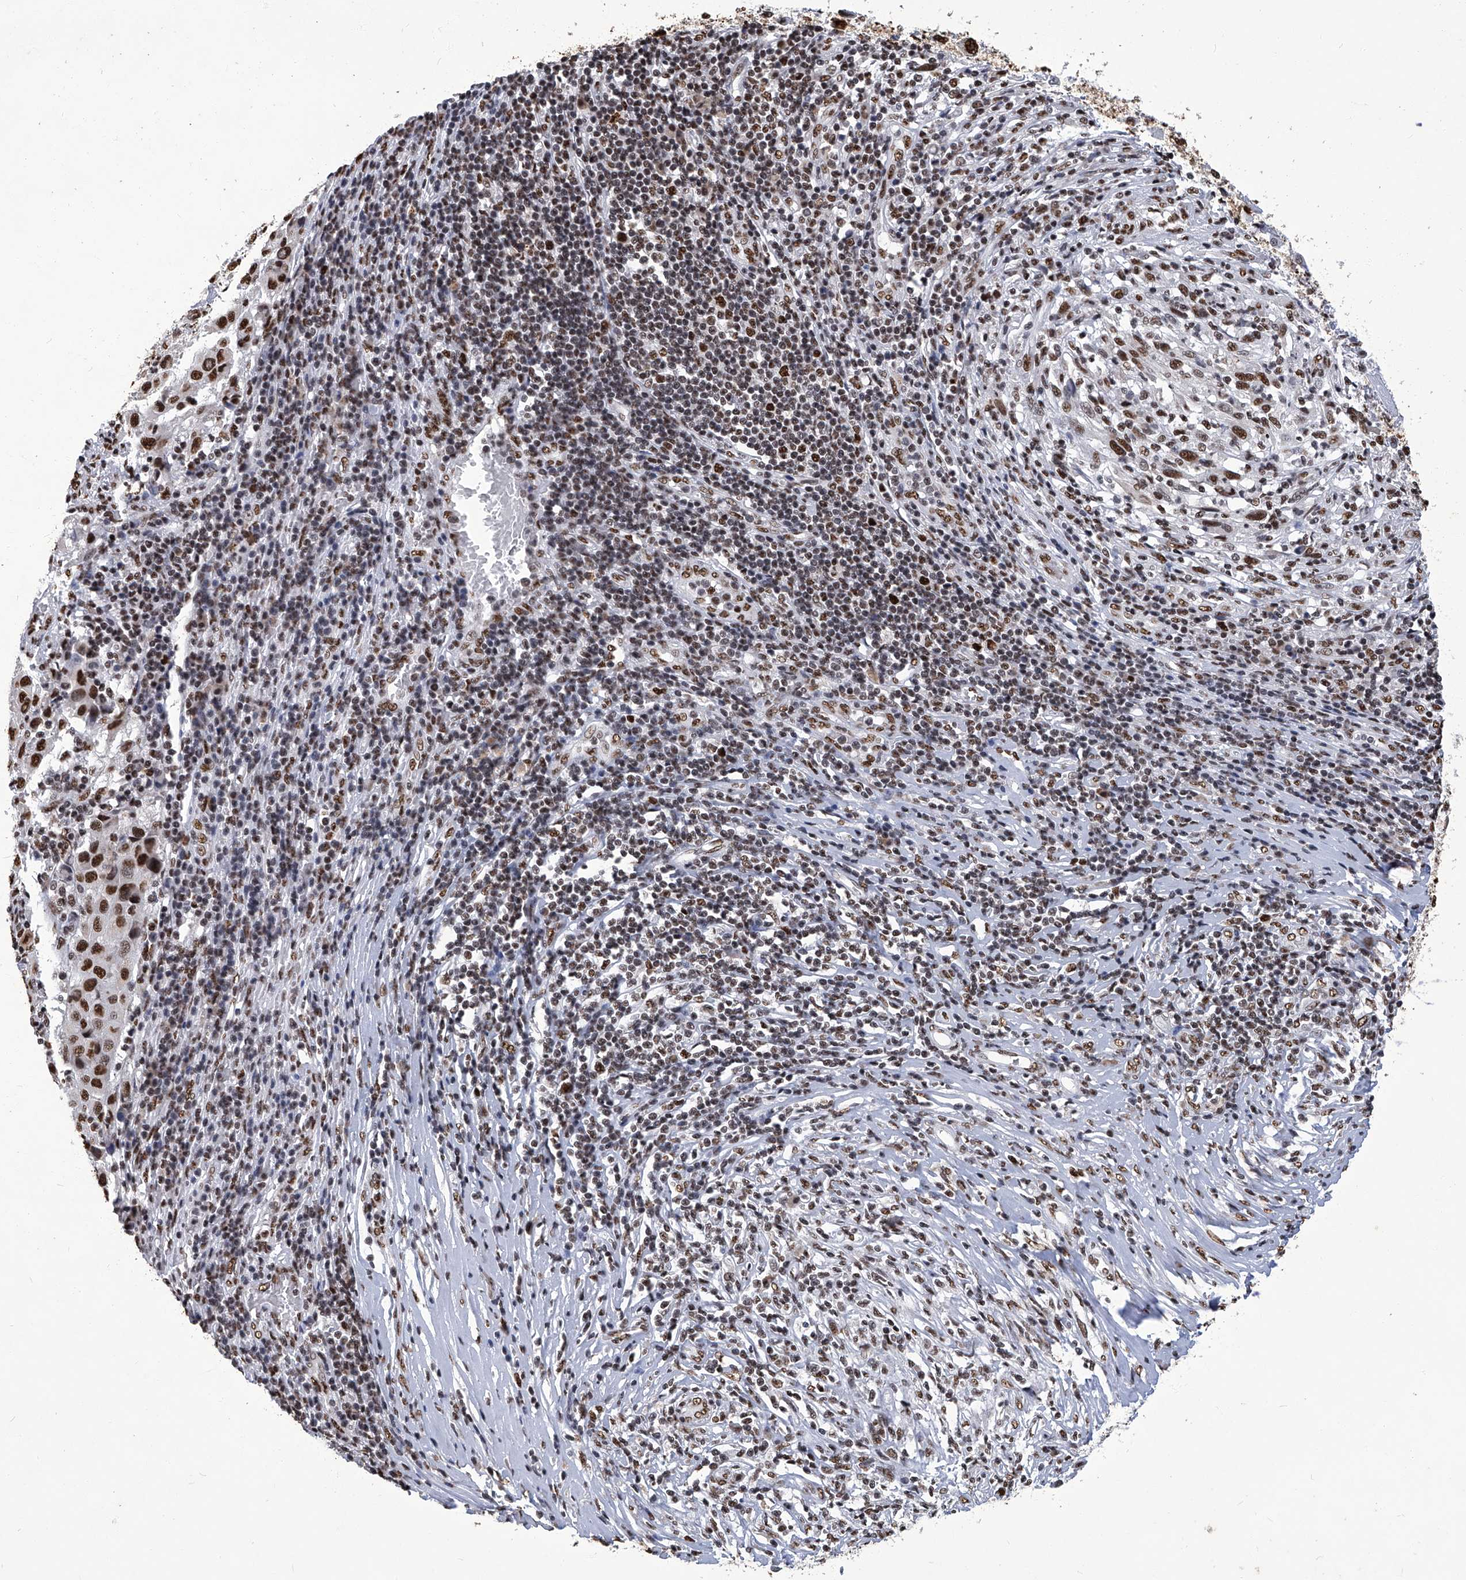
{"staining": {"intensity": "moderate", "quantity": ">75%", "location": "nuclear"}, "tissue": "melanoma", "cell_type": "Tumor cells", "image_type": "cancer", "snomed": [{"axis": "morphology", "description": "Malignant melanoma, Metastatic site"}, {"axis": "topography", "description": "Lymph node"}], "caption": "Moderate nuclear protein staining is seen in about >75% of tumor cells in malignant melanoma (metastatic site).", "gene": "HBP1", "patient": {"sex": "male", "age": 61}}